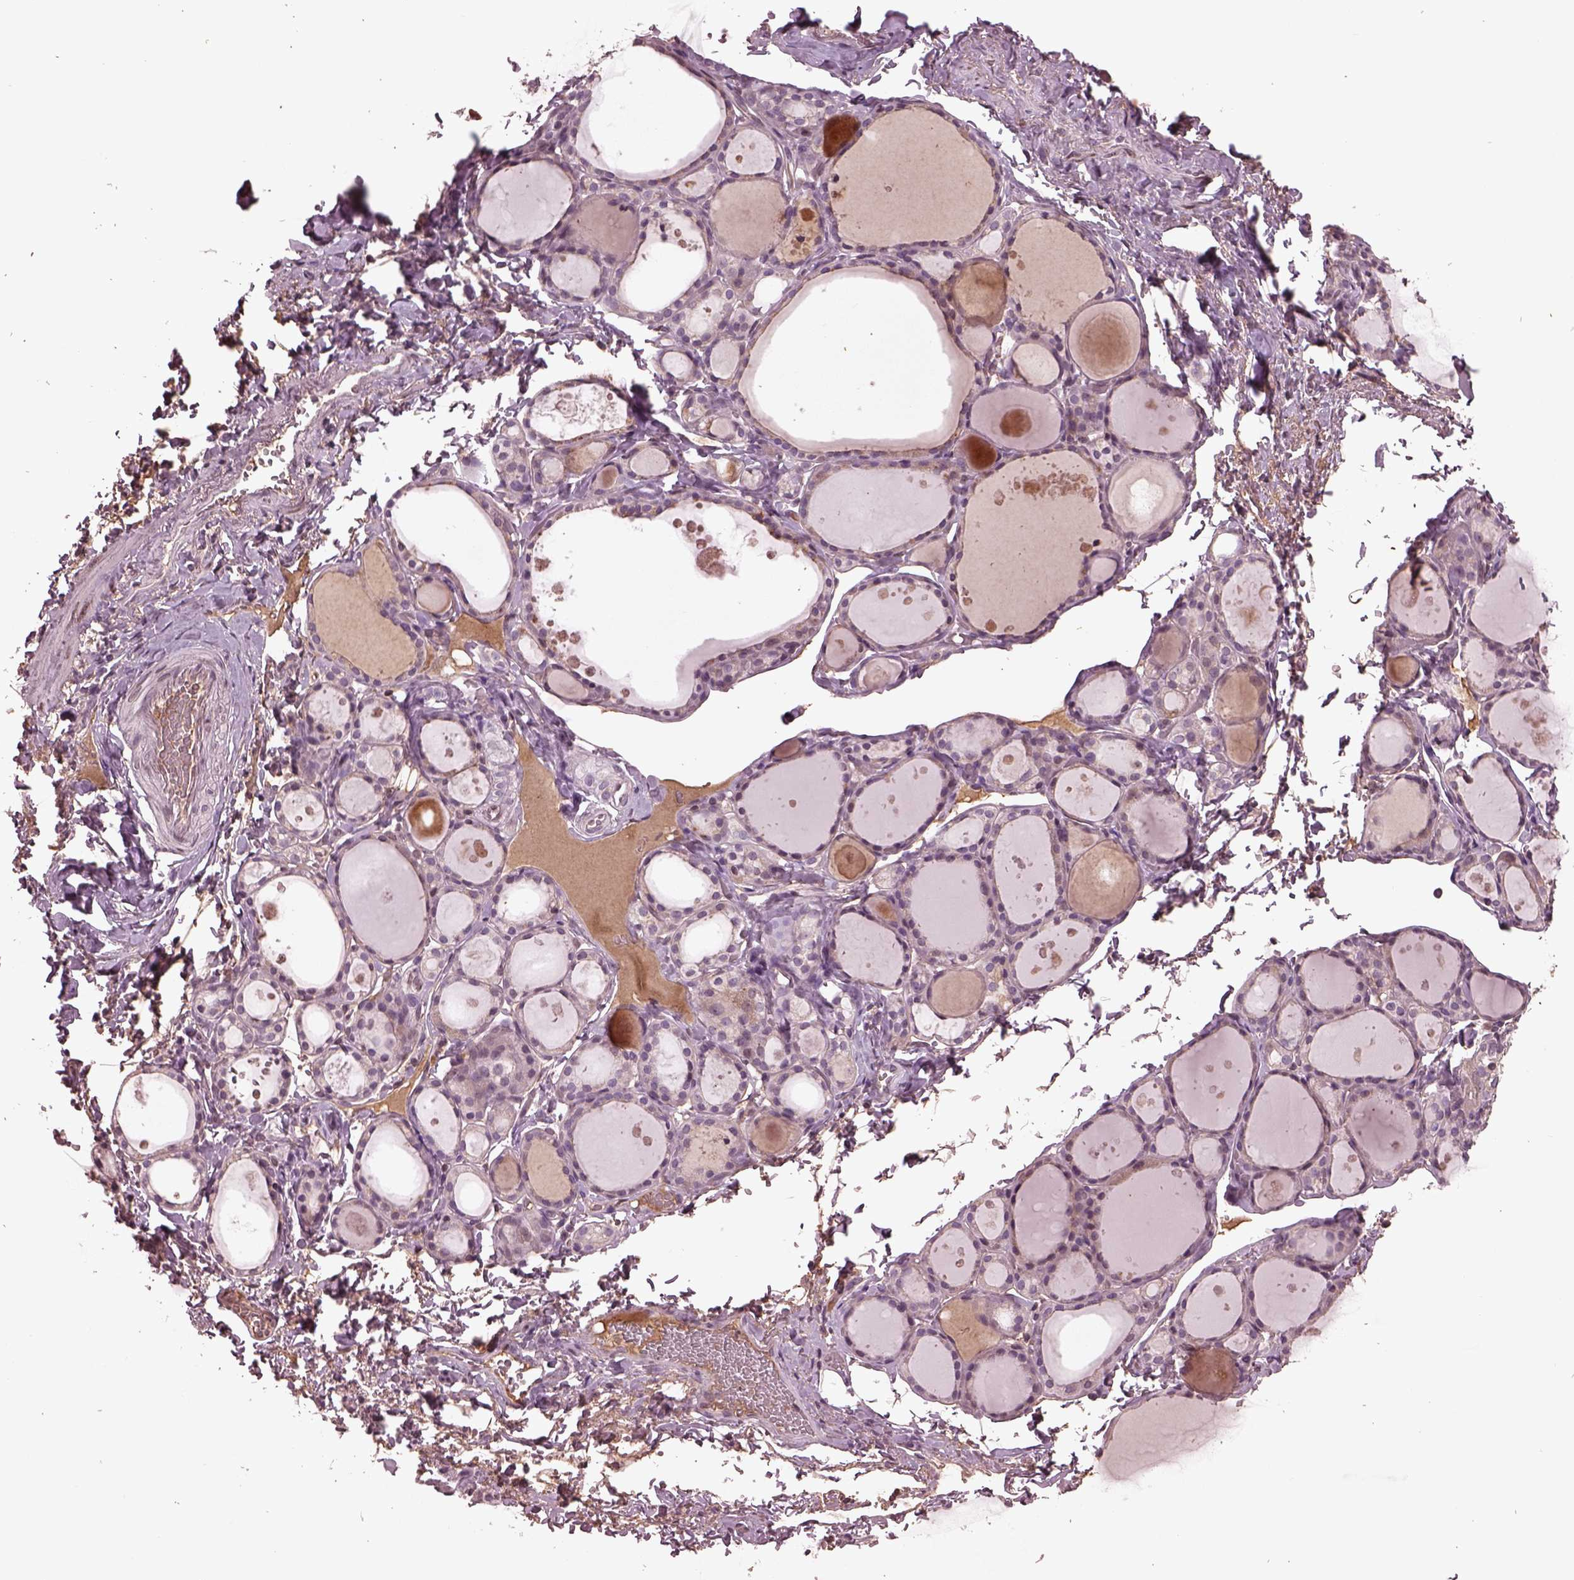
{"staining": {"intensity": "negative", "quantity": "none", "location": "none"}, "tissue": "thyroid gland", "cell_type": "Glandular cells", "image_type": "normal", "snomed": [{"axis": "morphology", "description": "Normal tissue, NOS"}, {"axis": "topography", "description": "Thyroid gland"}], "caption": "Immunohistochemistry (IHC) micrograph of normal thyroid gland: human thyroid gland stained with DAB reveals no significant protein positivity in glandular cells.", "gene": "PTX4", "patient": {"sex": "male", "age": 68}}